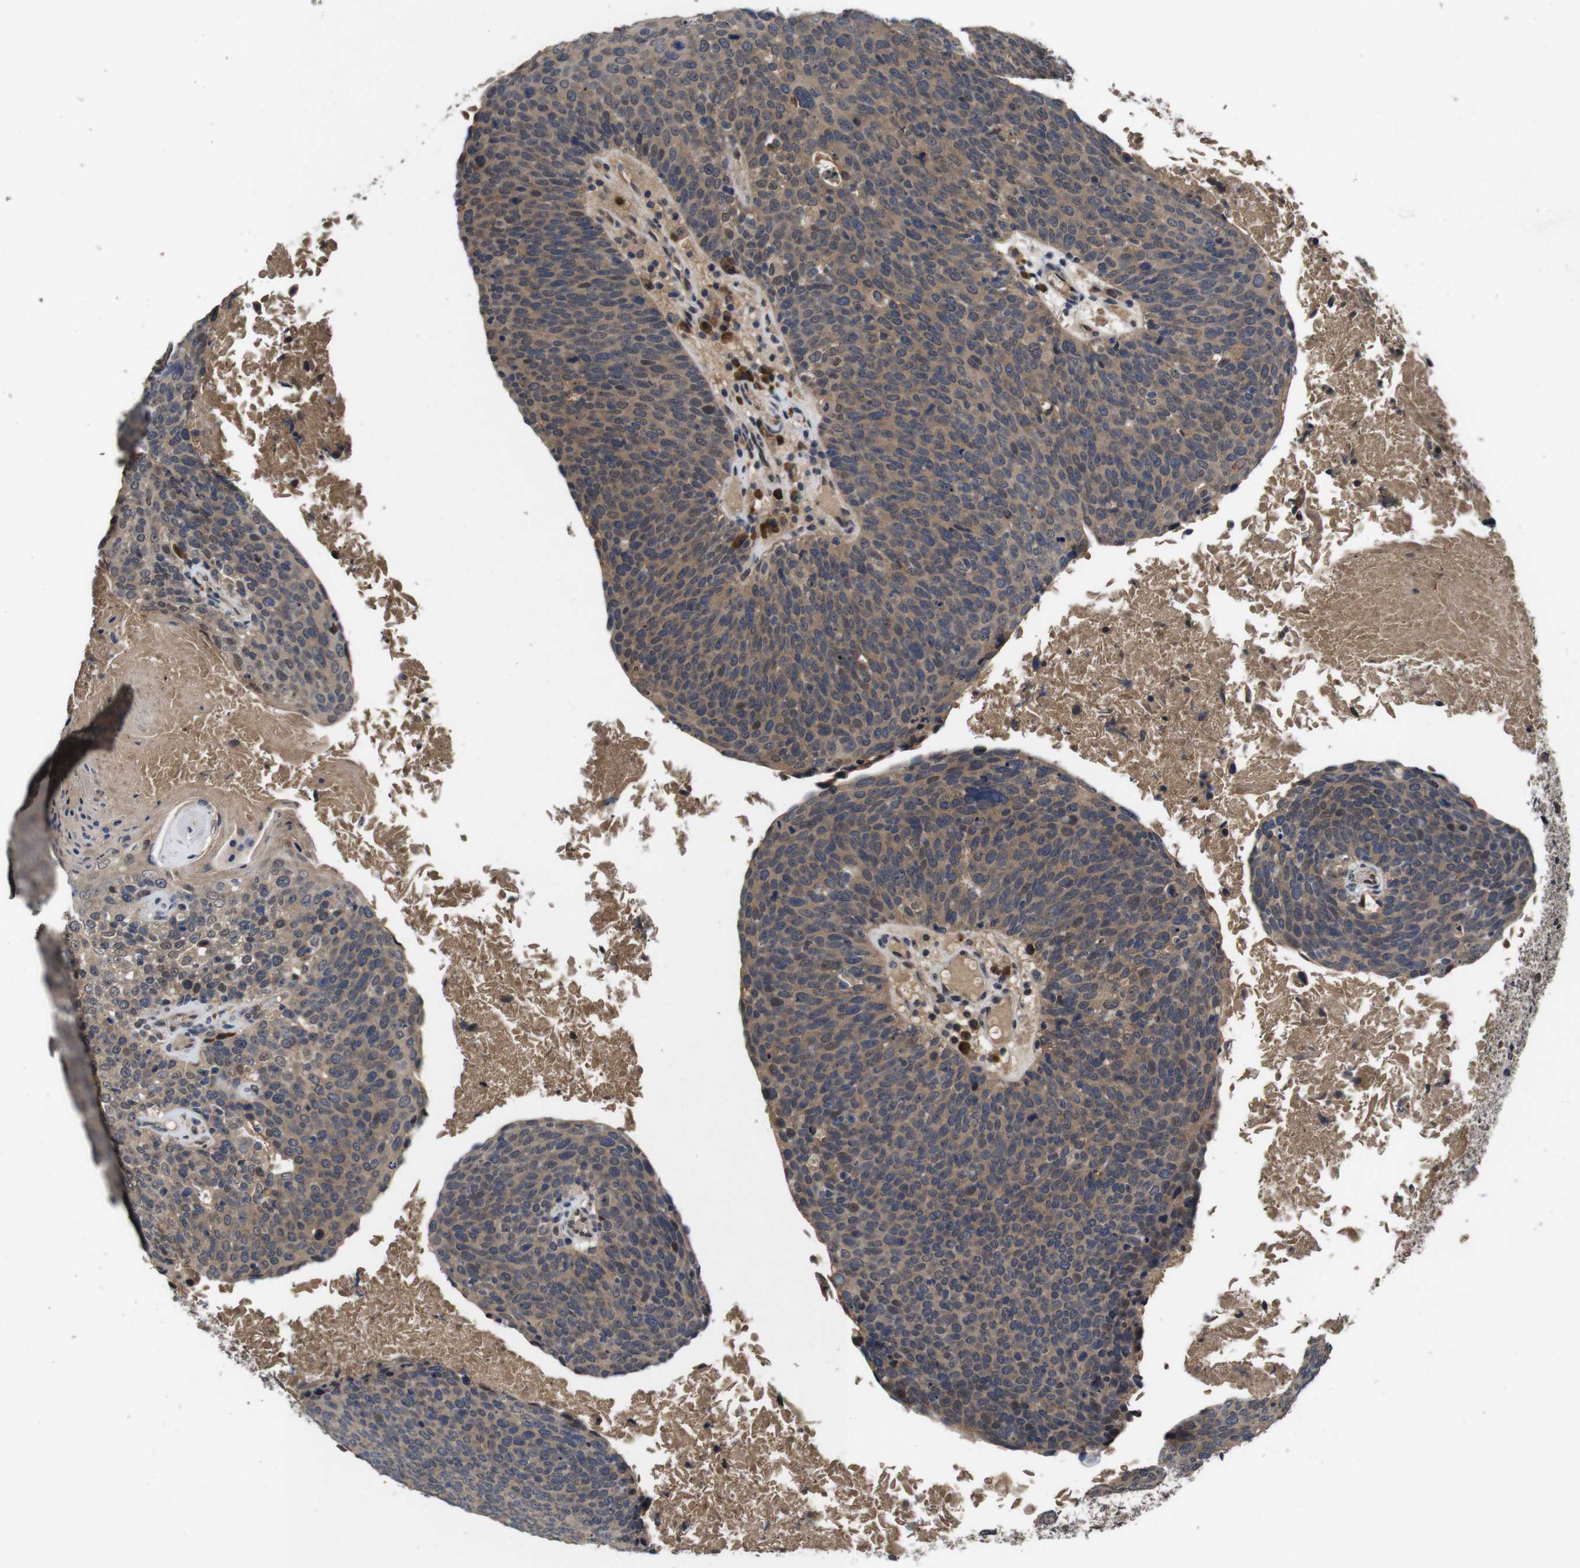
{"staining": {"intensity": "moderate", "quantity": ">75%", "location": "cytoplasmic/membranous"}, "tissue": "head and neck cancer", "cell_type": "Tumor cells", "image_type": "cancer", "snomed": [{"axis": "morphology", "description": "Squamous cell carcinoma, NOS"}, {"axis": "morphology", "description": "Squamous cell carcinoma, metastatic, NOS"}, {"axis": "topography", "description": "Lymph node"}, {"axis": "topography", "description": "Head-Neck"}], "caption": "Human head and neck cancer (metastatic squamous cell carcinoma) stained with a brown dye reveals moderate cytoplasmic/membranous positive expression in approximately >75% of tumor cells.", "gene": "ZBTB46", "patient": {"sex": "male", "age": 62}}